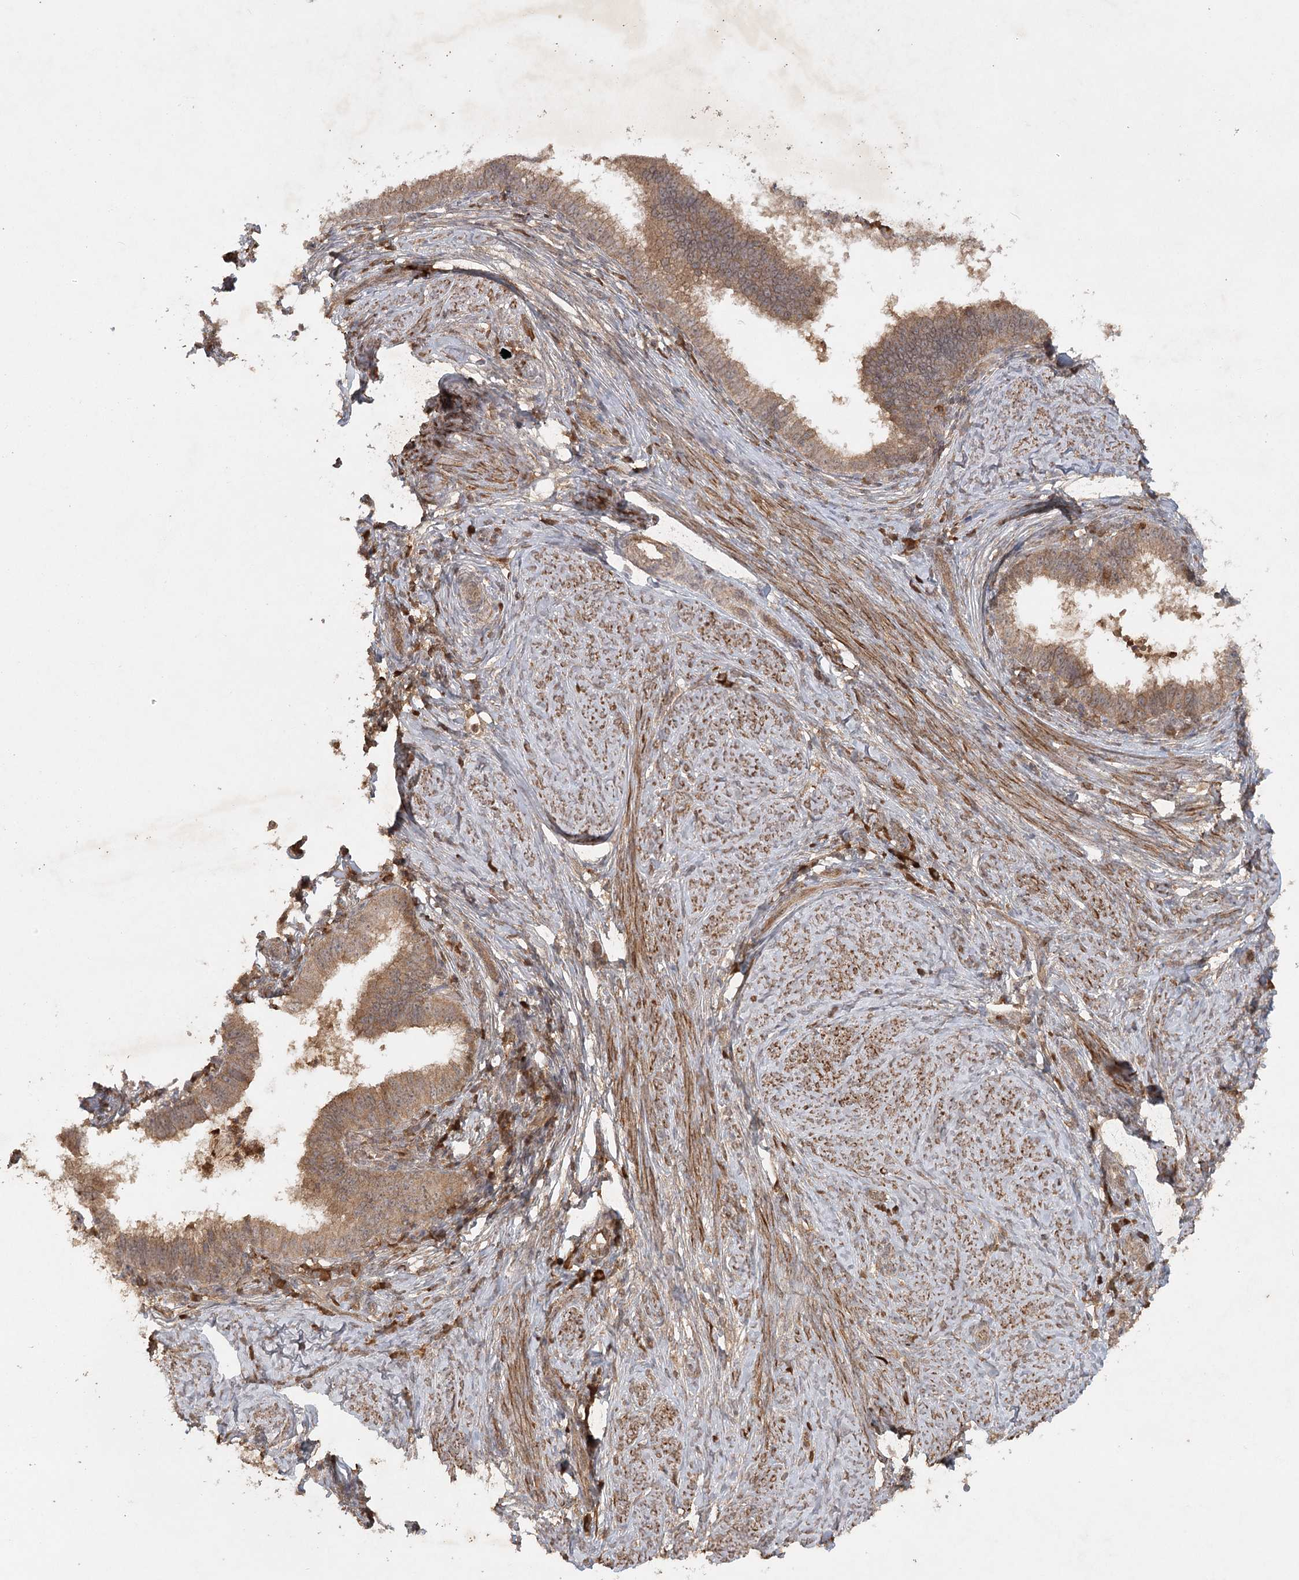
{"staining": {"intensity": "moderate", "quantity": ">75%", "location": "cytoplasmic/membranous"}, "tissue": "cervical cancer", "cell_type": "Tumor cells", "image_type": "cancer", "snomed": [{"axis": "morphology", "description": "Adenocarcinoma, NOS"}, {"axis": "topography", "description": "Cervix"}], "caption": "Moderate cytoplasmic/membranous expression is present in about >75% of tumor cells in cervical adenocarcinoma.", "gene": "ARL13A", "patient": {"sex": "female", "age": 36}}